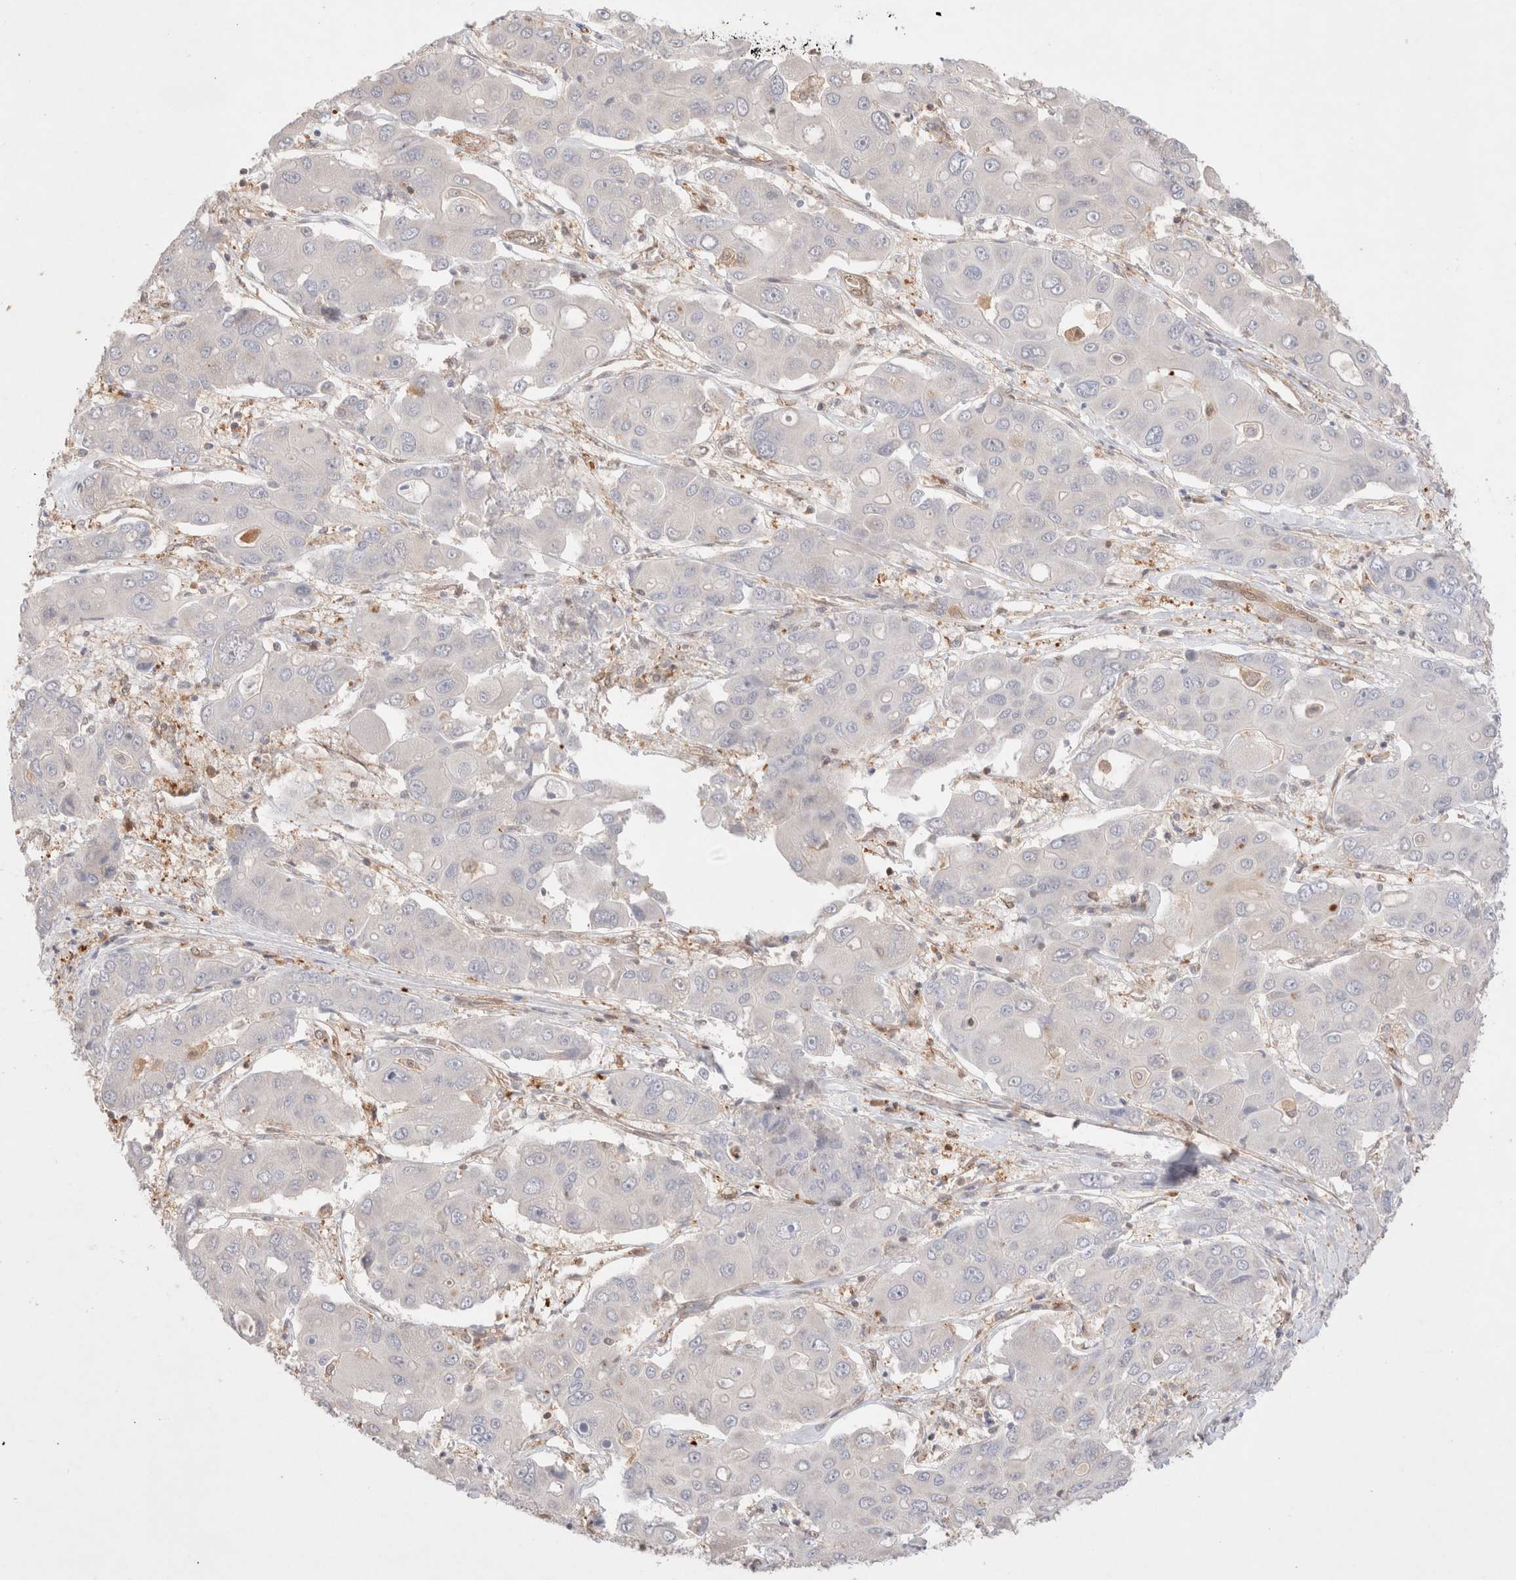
{"staining": {"intensity": "negative", "quantity": "none", "location": "none"}, "tissue": "liver cancer", "cell_type": "Tumor cells", "image_type": "cancer", "snomed": [{"axis": "morphology", "description": "Cholangiocarcinoma"}, {"axis": "topography", "description": "Liver"}], "caption": "This is an immunohistochemistry (IHC) image of liver cancer (cholangiocarcinoma). There is no expression in tumor cells.", "gene": "STARD10", "patient": {"sex": "male", "age": 67}}